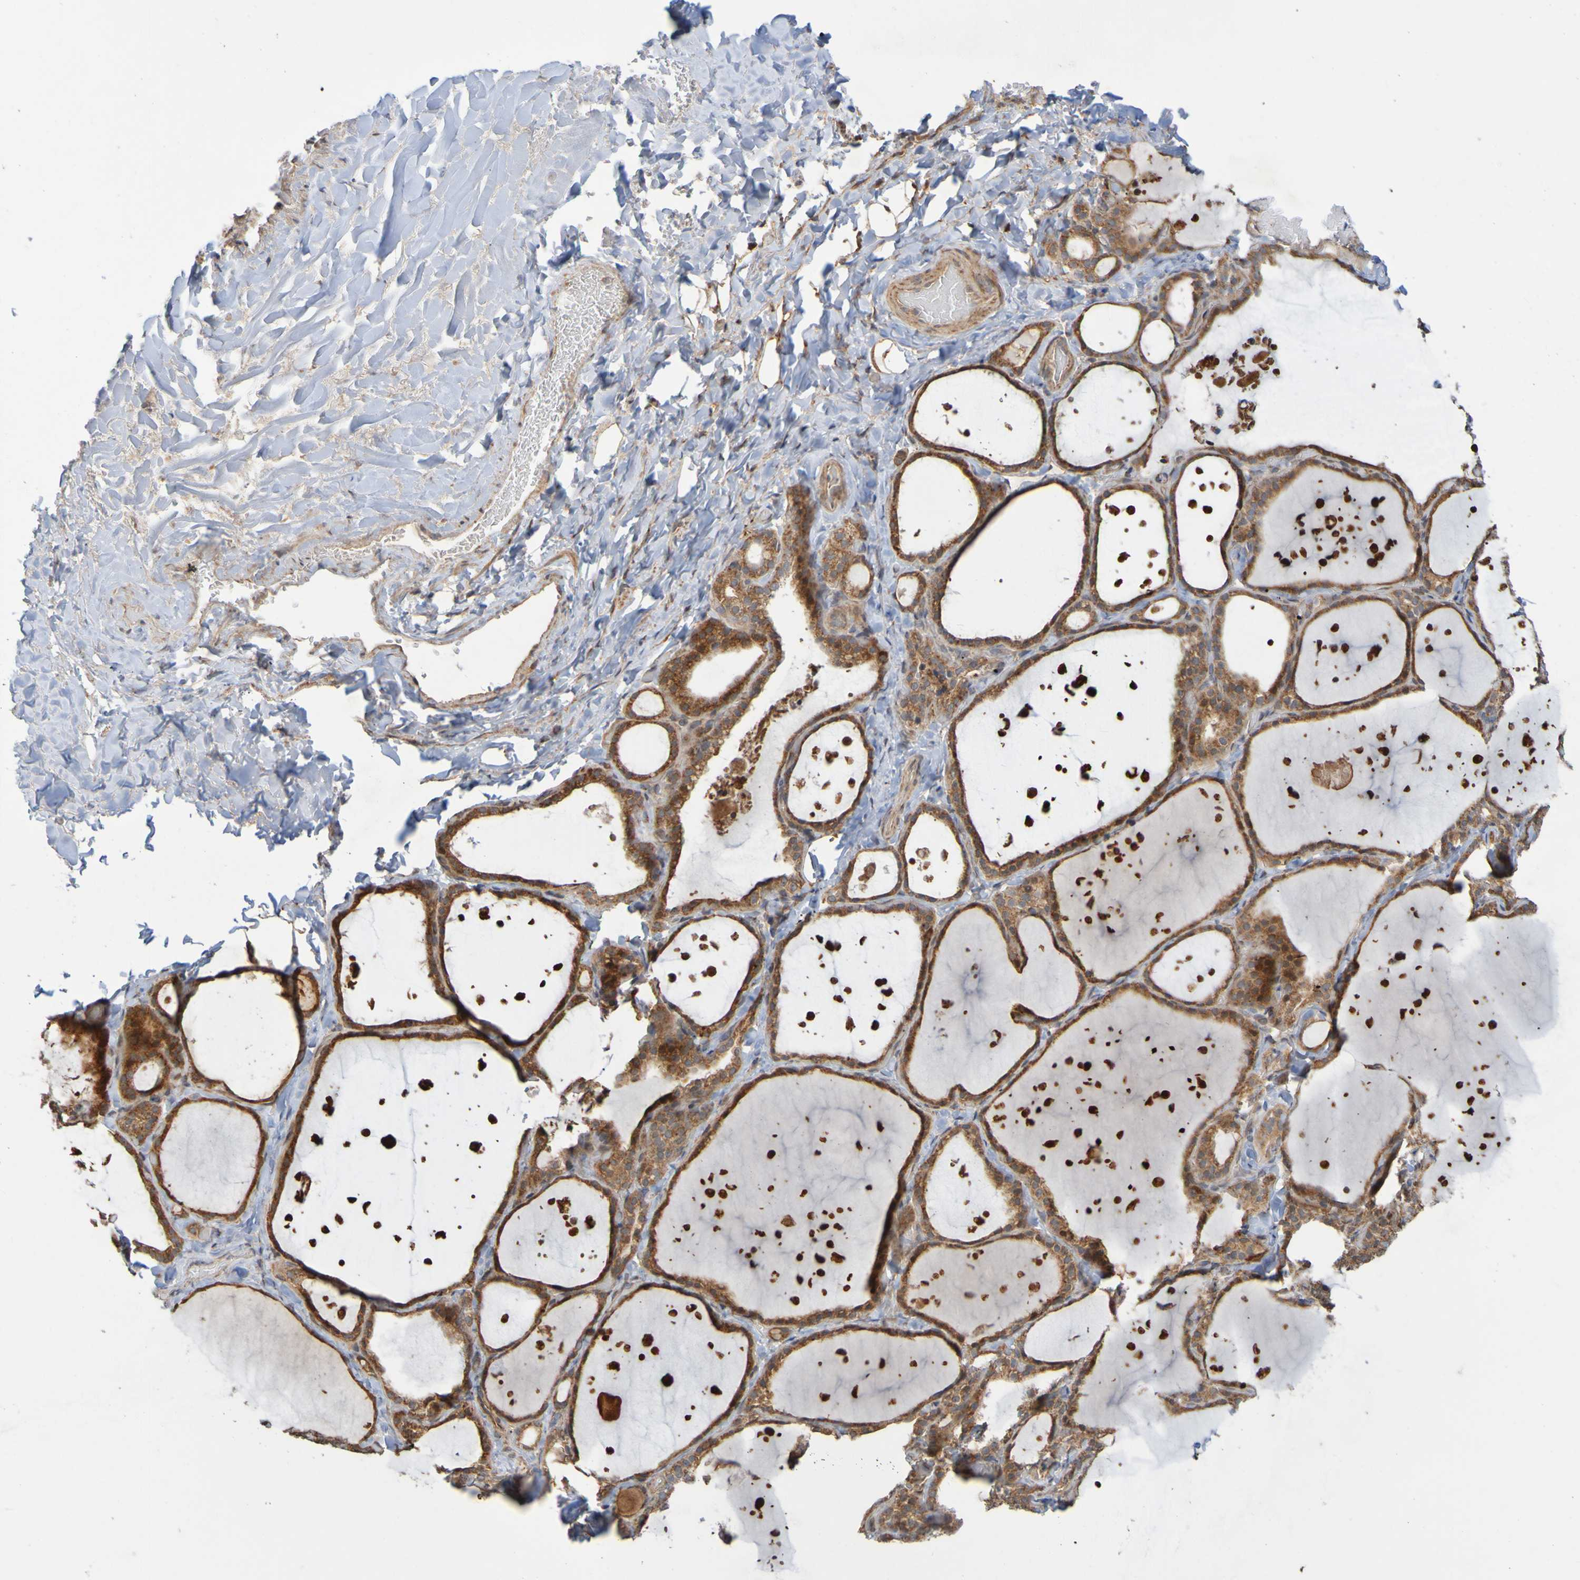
{"staining": {"intensity": "strong", "quantity": ">75%", "location": "cytoplasmic/membranous"}, "tissue": "thyroid gland", "cell_type": "Glandular cells", "image_type": "normal", "snomed": [{"axis": "morphology", "description": "Normal tissue, NOS"}, {"axis": "topography", "description": "Thyroid gland"}], "caption": "This is a micrograph of IHC staining of benign thyroid gland, which shows strong expression in the cytoplasmic/membranous of glandular cells.", "gene": "TMBIM1", "patient": {"sex": "female", "age": 44}}